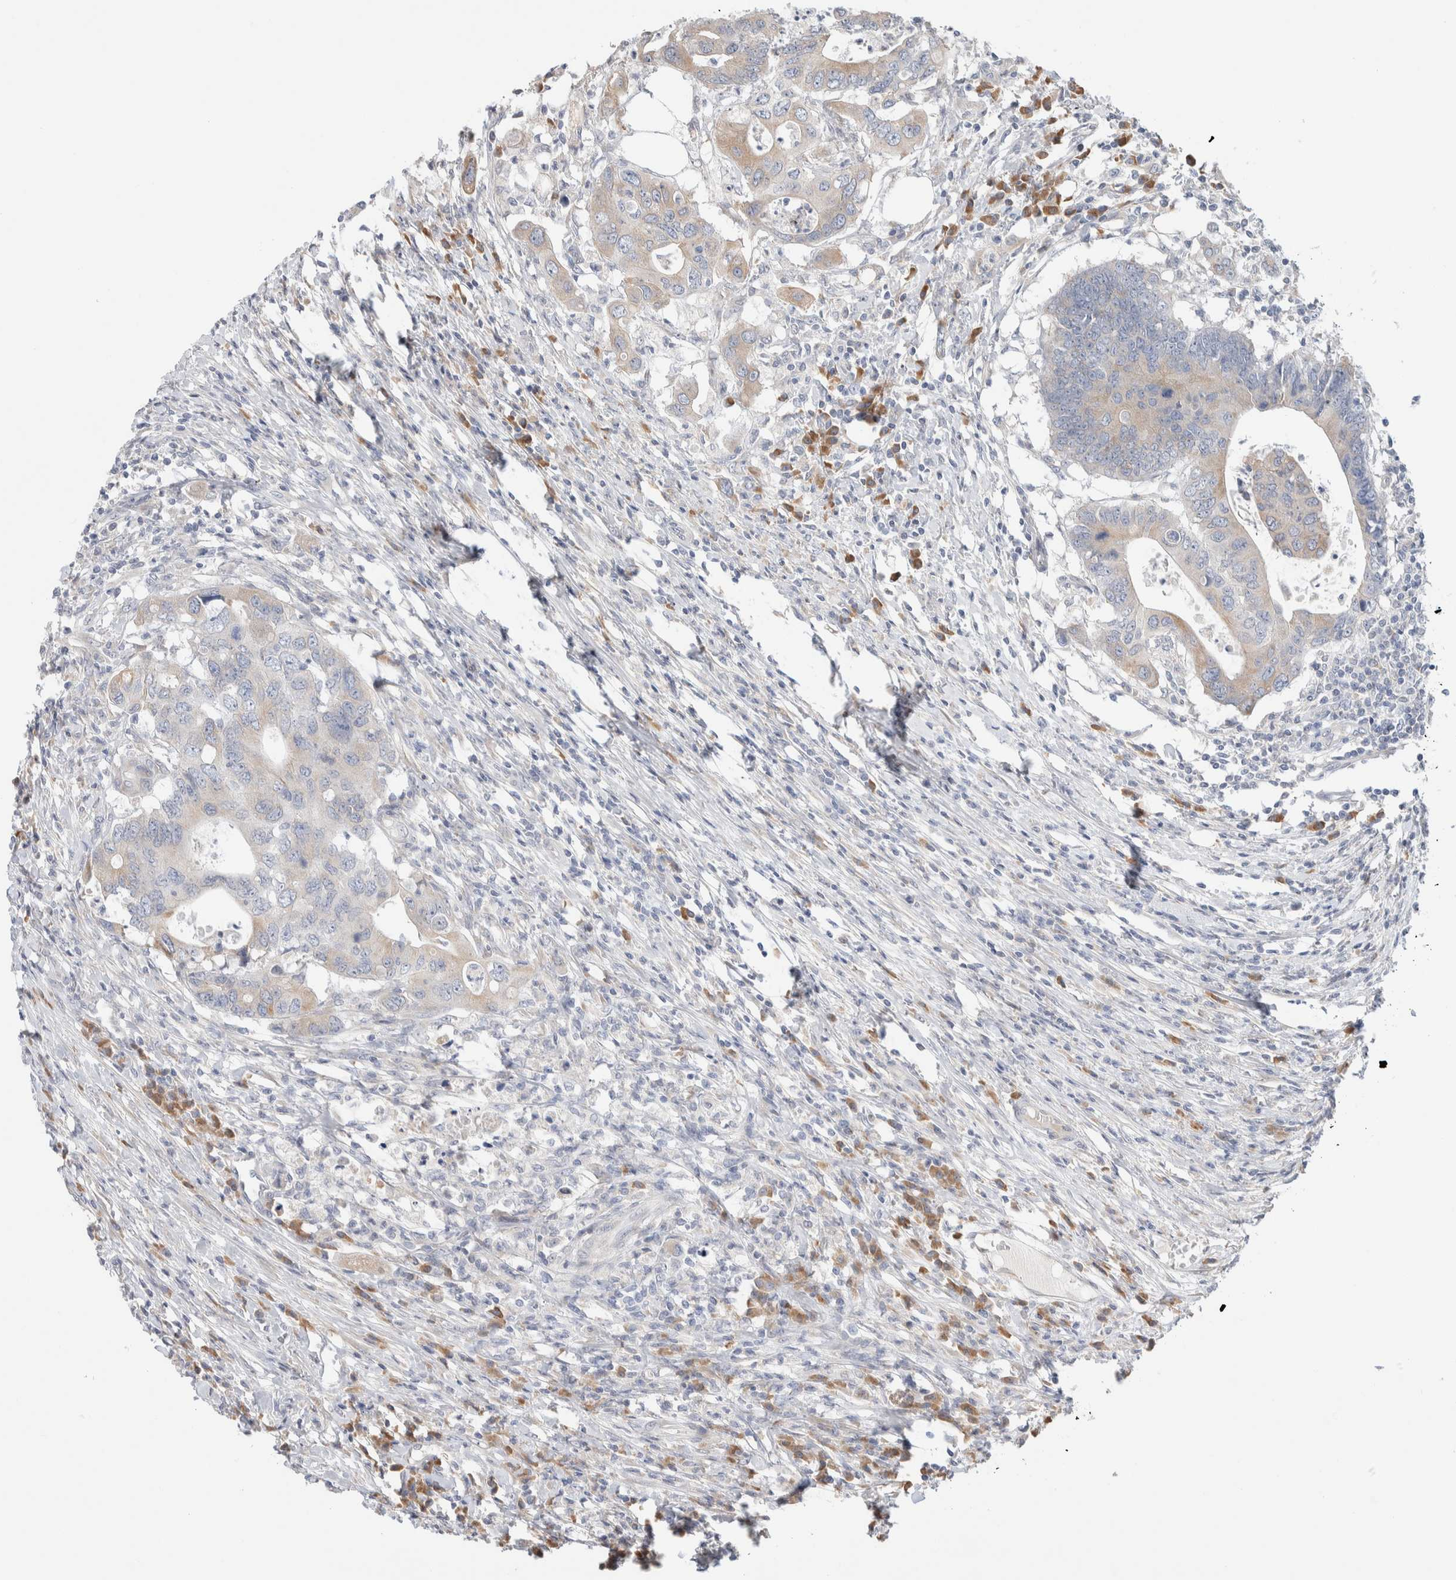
{"staining": {"intensity": "weak", "quantity": ">75%", "location": "cytoplasmic/membranous"}, "tissue": "colorectal cancer", "cell_type": "Tumor cells", "image_type": "cancer", "snomed": [{"axis": "morphology", "description": "Adenocarcinoma, NOS"}, {"axis": "topography", "description": "Colon"}], "caption": "Immunohistochemistry (IHC) of colorectal adenocarcinoma exhibits low levels of weak cytoplasmic/membranous staining in approximately >75% of tumor cells. Immunohistochemistry (IHC) stains the protein of interest in brown and the nuclei are stained blue.", "gene": "RUSF1", "patient": {"sex": "male", "age": 71}}